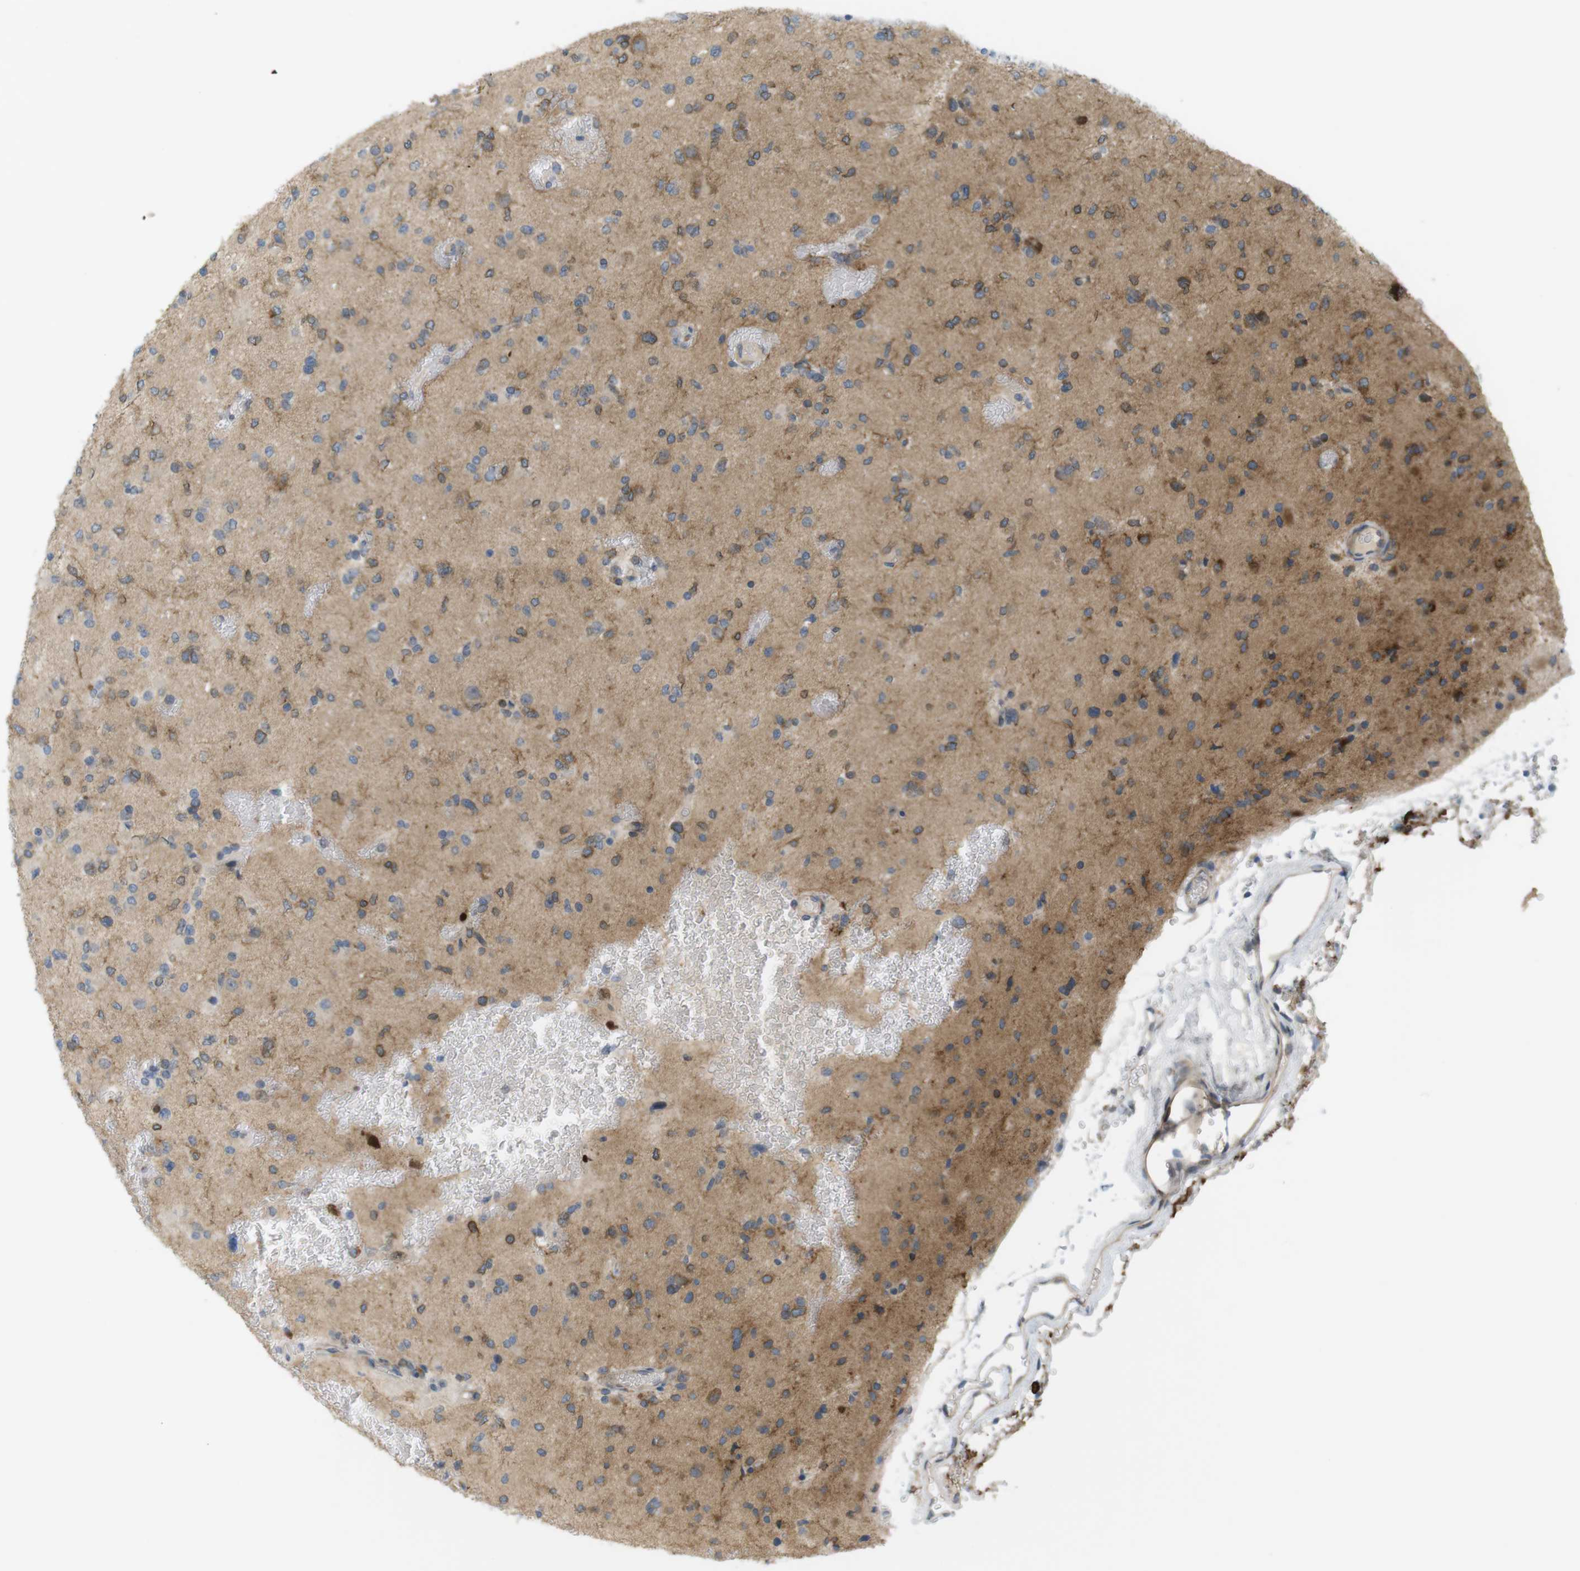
{"staining": {"intensity": "moderate", "quantity": ">75%", "location": "cytoplasmic/membranous"}, "tissue": "glioma", "cell_type": "Tumor cells", "image_type": "cancer", "snomed": [{"axis": "morphology", "description": "Glioma, malignant, Low grade"}, {"axis": "topography", "description": "Brain"}], "caption": "DAB (3,3'-diaminobenzidine) immunohistochemical staining of human glioma shows moderate cytoplasmic/membranous protein staining in approximately >75% of tumor cells.", "gene": "GJC3", "patient": {"sex": "female", "age": 22}}